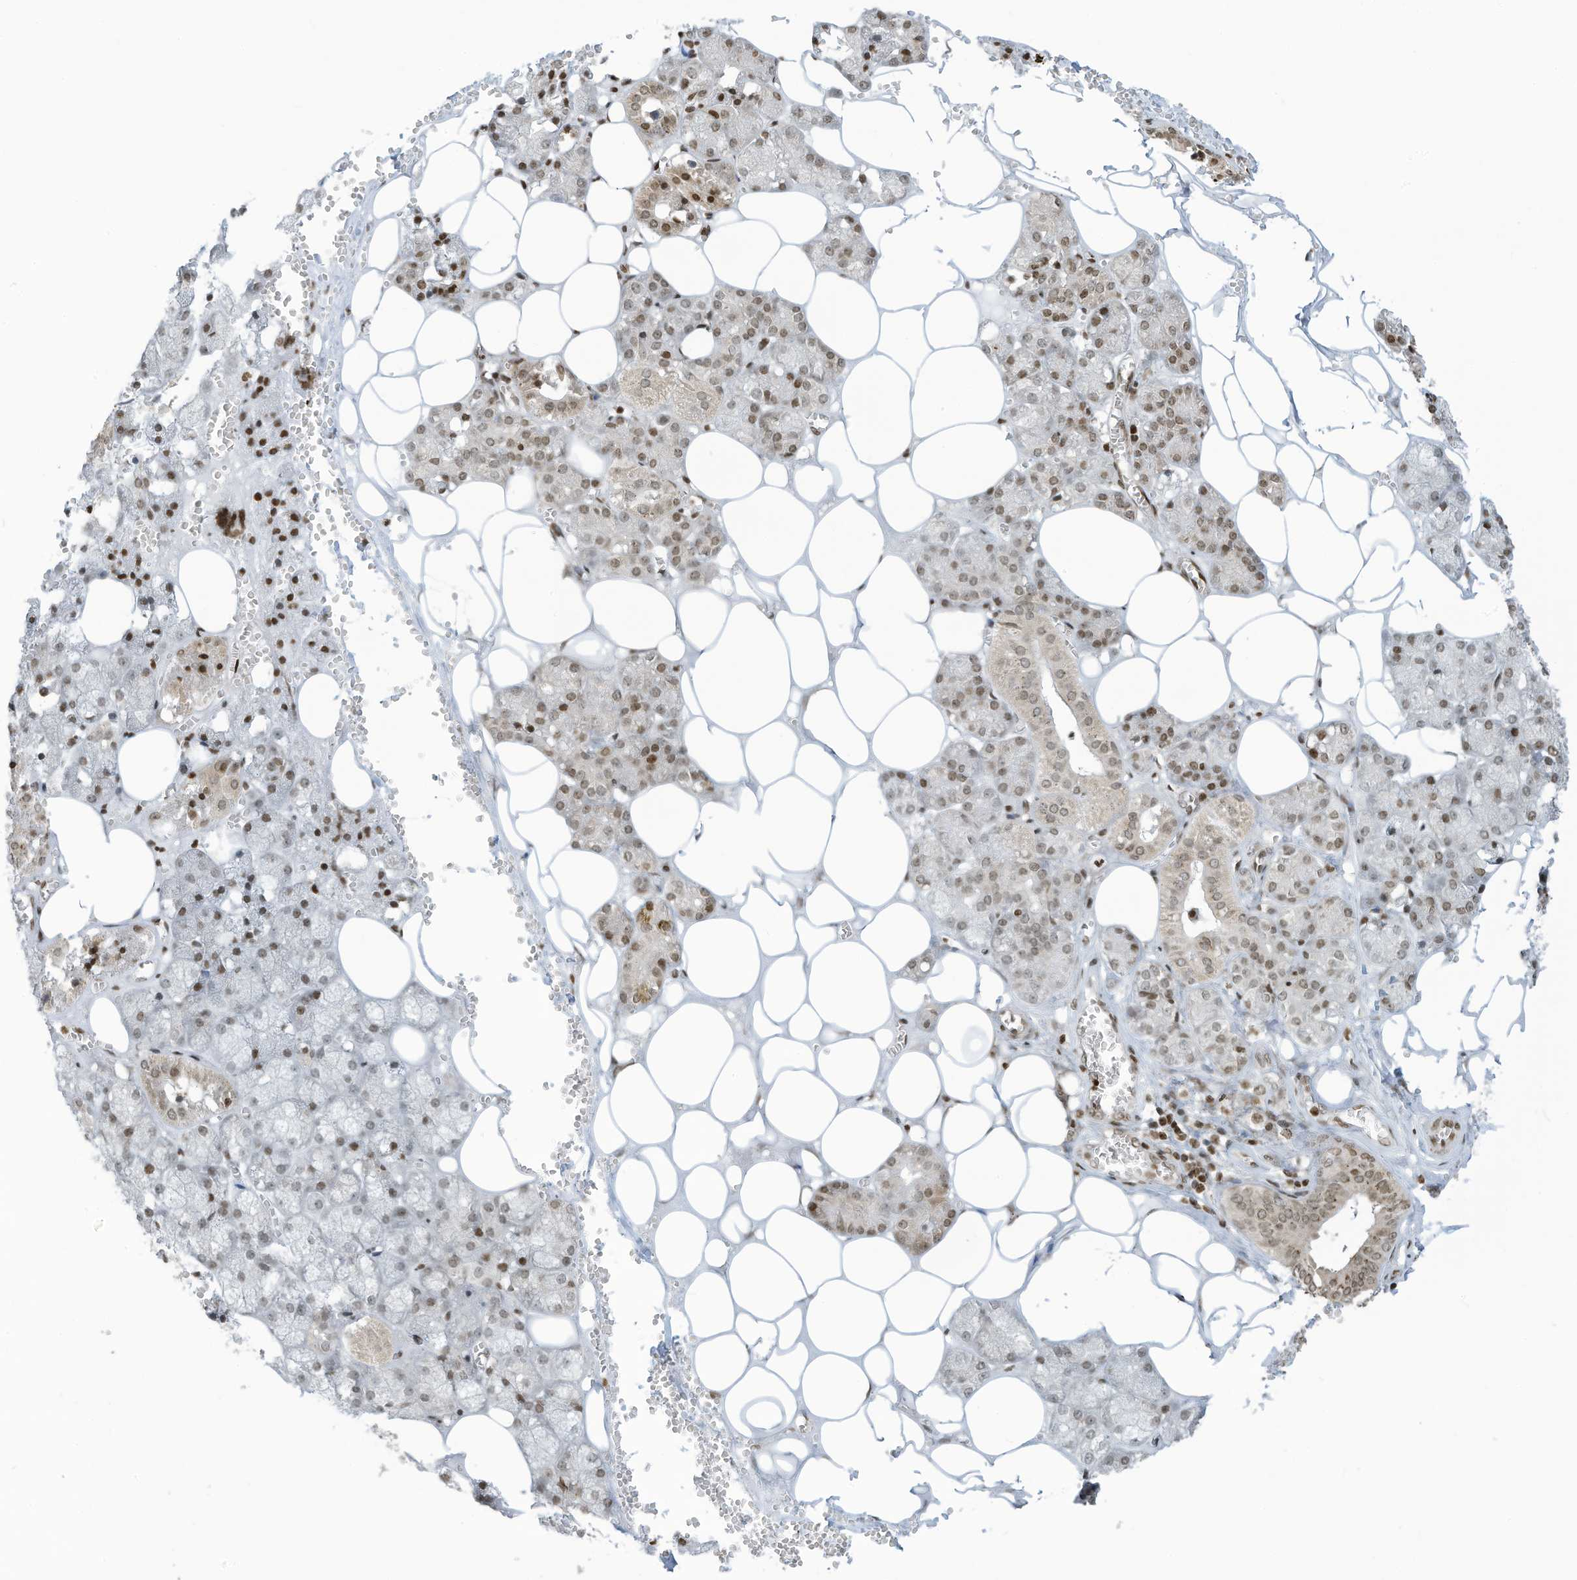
{"staining": {"intensity": "moderate", "quantity": "25%-75%", "location": "nuclear"}, "tissue": "salivary gland", "cell_type": "Glandular cells", "image_type": "normal", "snomed": [{"axis": "morphology", "description": "Normal tissue, NOS"}, {"axis": "topography", "description": "Salivary gland"}], "caption": "Brown immunohistochemical staining in normal salivary gland reveals moderate nuclear staining in about 25%-75% of glandular cells.", "gene": "ADI1", "patient": {"sex": "male", "age": 62}}